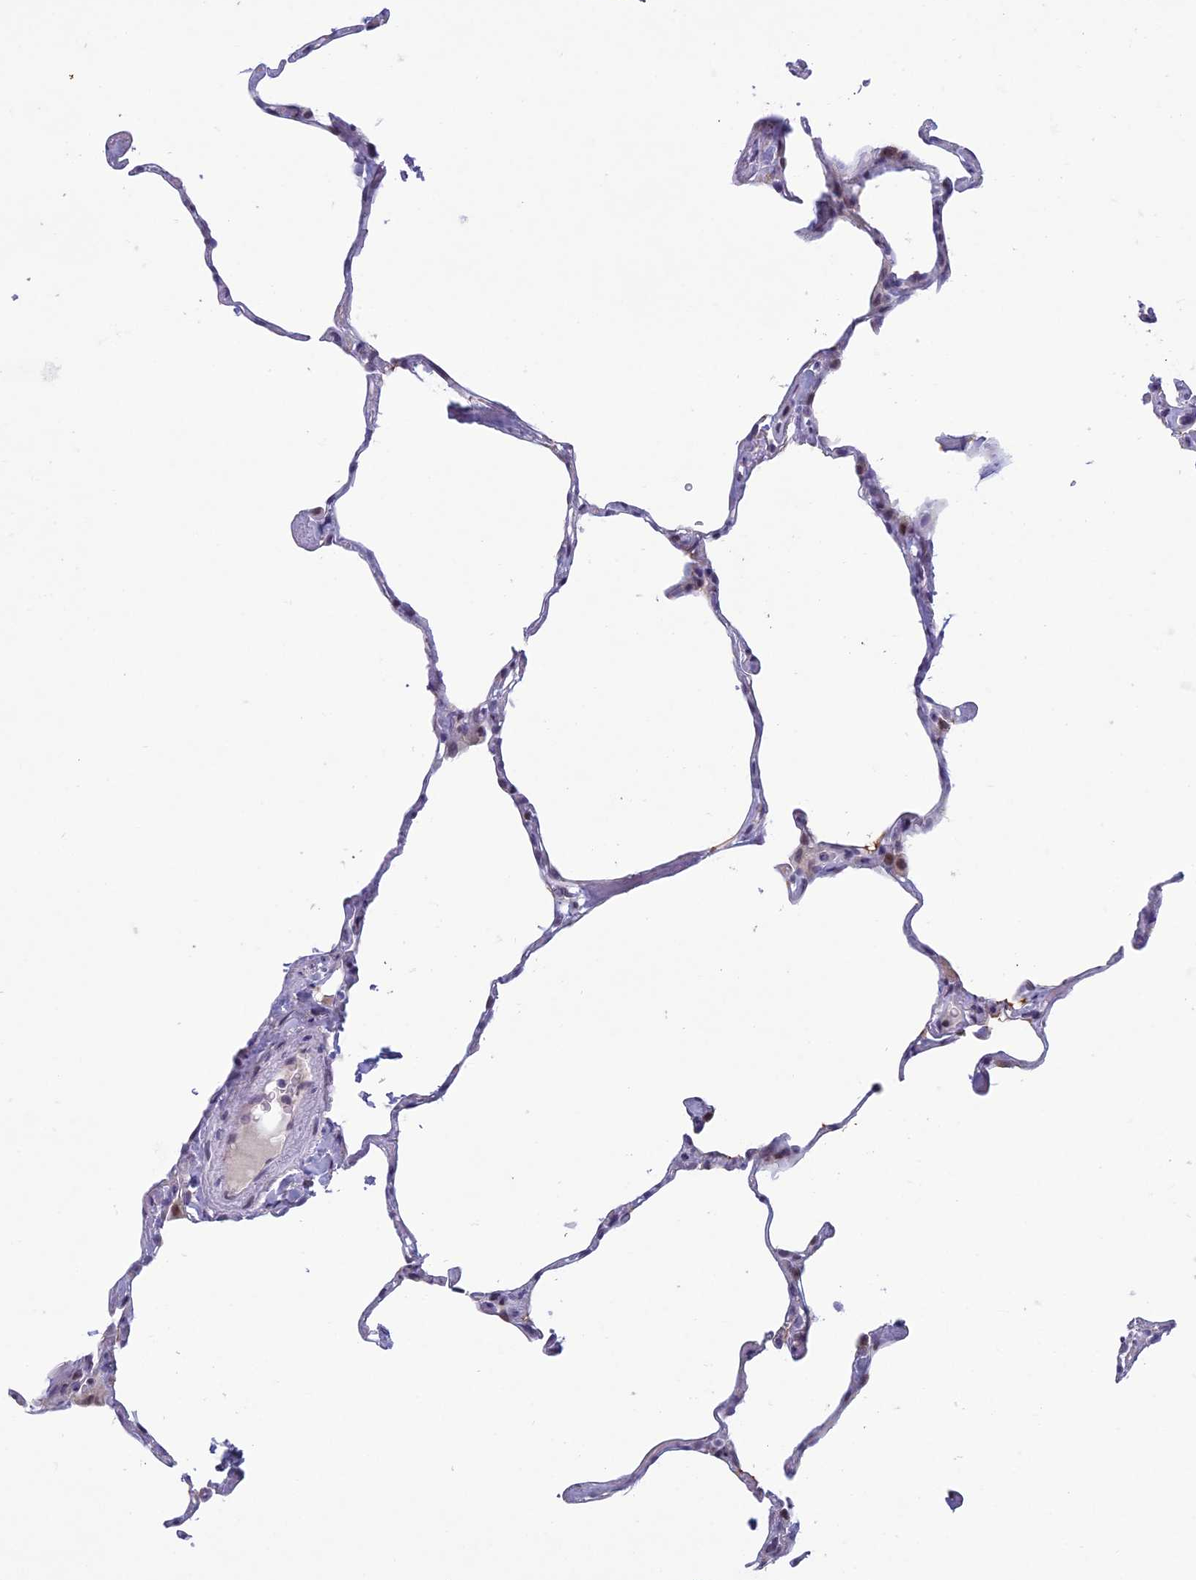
{"staining": {"intensity": "negative", "quantity": "none", "location": "none"}, "tissue": "lung", "cell_type": "Alveolar cells", "image_type": "normal", "snomed": [{"axis": "morphology", "description": "Normal tissue, NOS"}, {"axis": "topography", "description": "Lung"}], "caption": "IHC of unremarkable lung reveals no staining in alveolar cells. (DAB (3,3'-diaminobenzidine) immunohistochemistry with hematoxylin counter stain).", "gene": "RGS17", "patient": {"sex": "male", "age": 65}}